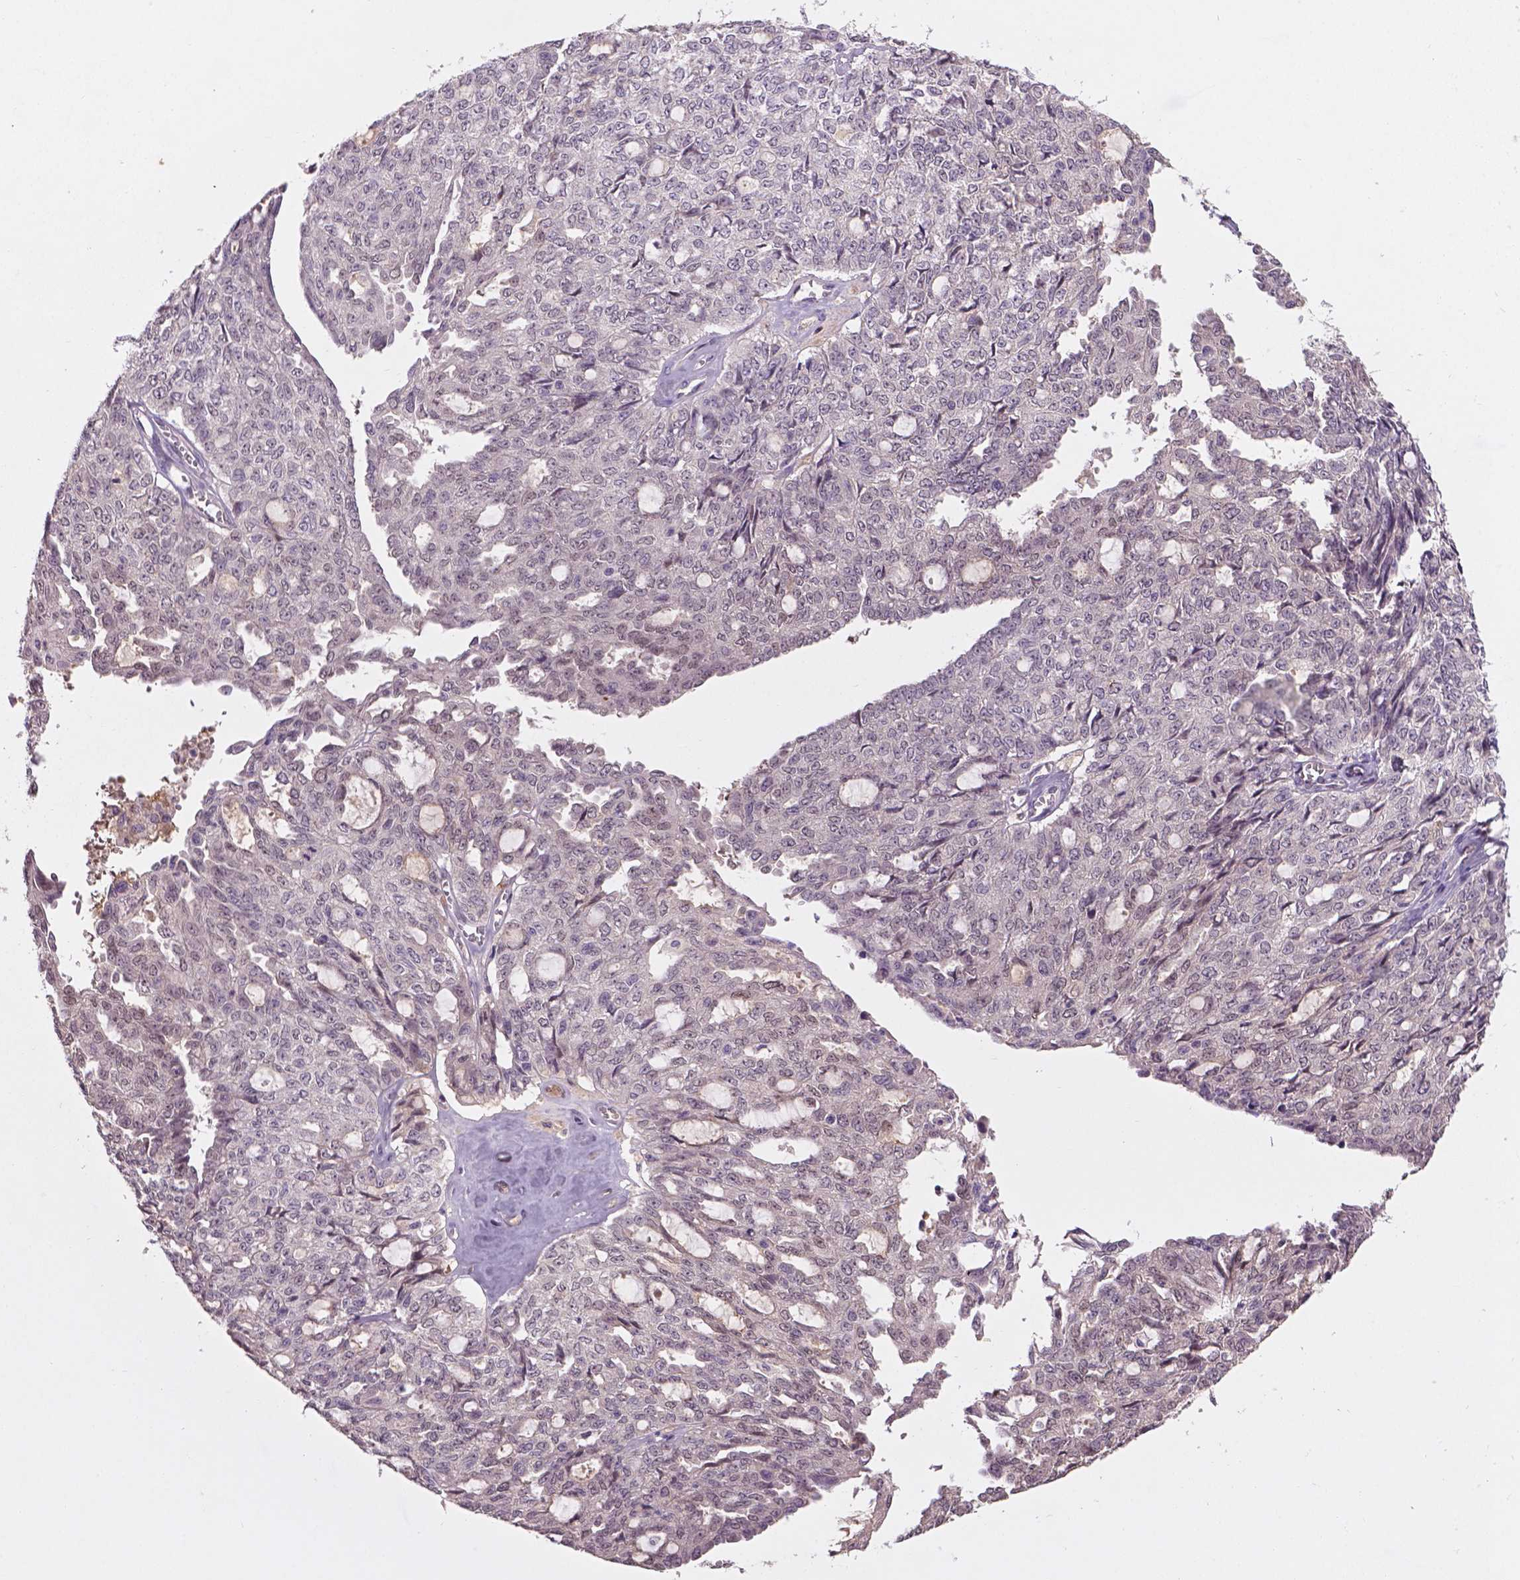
{"staining": {"intensity": "negative", "quantity": "none", "location": "none"}, "tissue": "ovarian cancer", "cell_type": "Tumor cells", "image_type": "cancer", "snomed": [{"axis": "morphology", "description": "Cystadenocarcinoma, serous, NOS"}, {"axis": "topography", "description": "Ovary"}], "caption": "An immunohistochemistry photomicrograph of serous cystadenocarcinoma (ovarian) is shown. There is no staining in tumor cells of serous cystadenocarcinoma (ovarian). The staining was performed using DAB to visualize the protein expression in brown, while the nuclei were stained in blue with hematoxylin (Magnification: 20x).", "gene": "SOX17", "patient": {"sex": "female", "age": 71}}